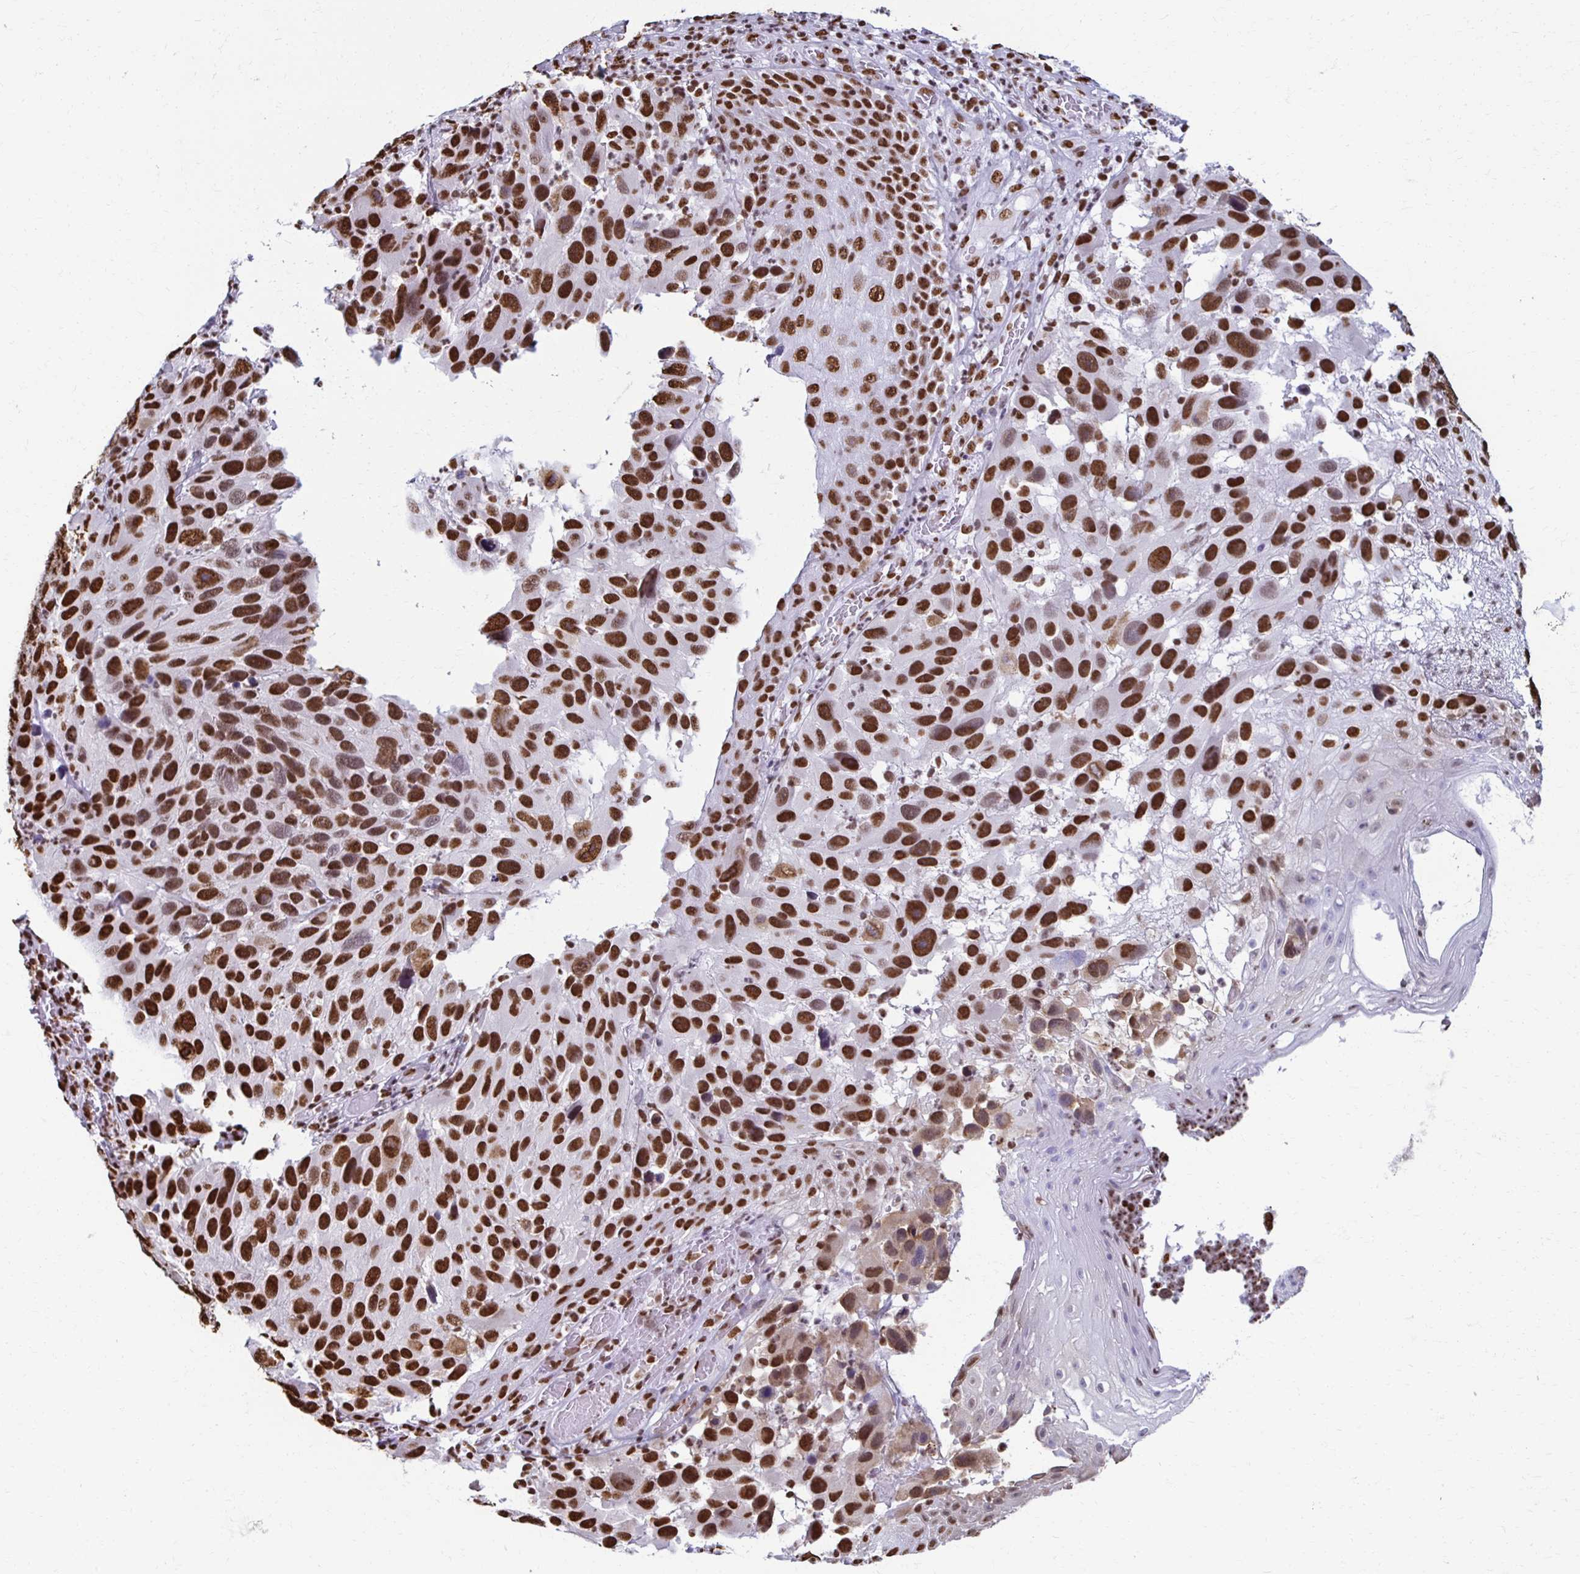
{"staining": {"intensity": "strong", "quantity": ">75%", "location": "nuclear"}, "tissue": "melanoma", "cell_type": "Tumor cells", "image_type": "cancer", "snomed": [{"axis": "morphology", "description": "Malignant melanoma, NOS"}, {"axis": "topography", "description": "Skin"}], "caption": "A high amount of strong nuclear positivity is present in approximately >75% of tumor cells in melanoma tissue.", "gene": "NONO", "patient": {"sex": "male", "age": 53}}